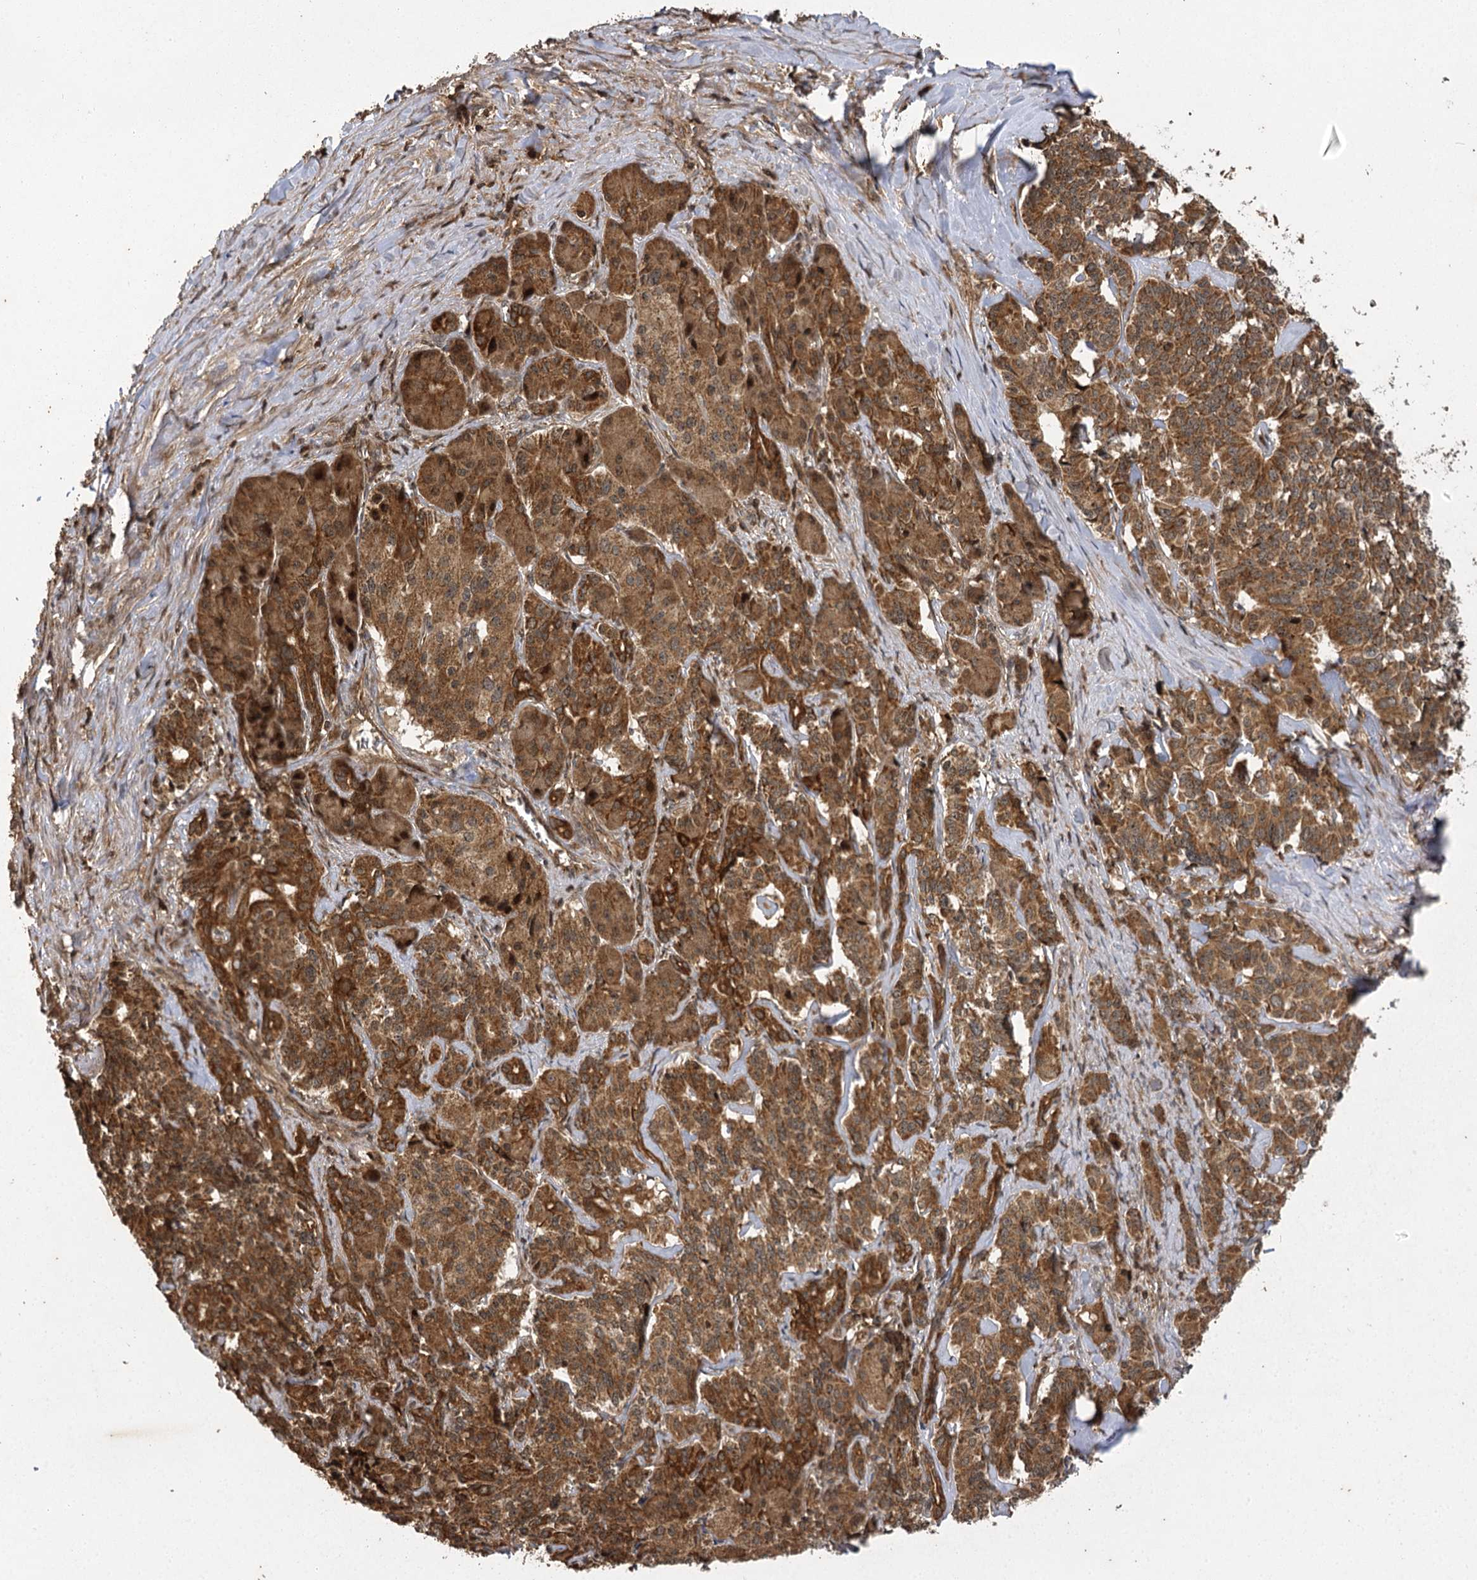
{"staining": {"intensity": "moderate", "quantity": ">75%", "location": "cytoplasmic/membranous,nuclear"}, "tissue": "pancreatic cancer", "cell_type": "Tumor cells", "image_type": "cancer", "snomed": [{"axis": "morphology", "description": "Adenocarcinoma, NOS"}, {"axis": "topography", "description": "Pancreas"}], "caption": "Human adenocarcinoma (pancreatic) stained with a brown dye exhibits moderate cytoplasmic/membranous and nuclear positive expression in about >75% of tumor cells.", "gene": "IL11RA", "patient": {"sex": "female", "age": 74}}